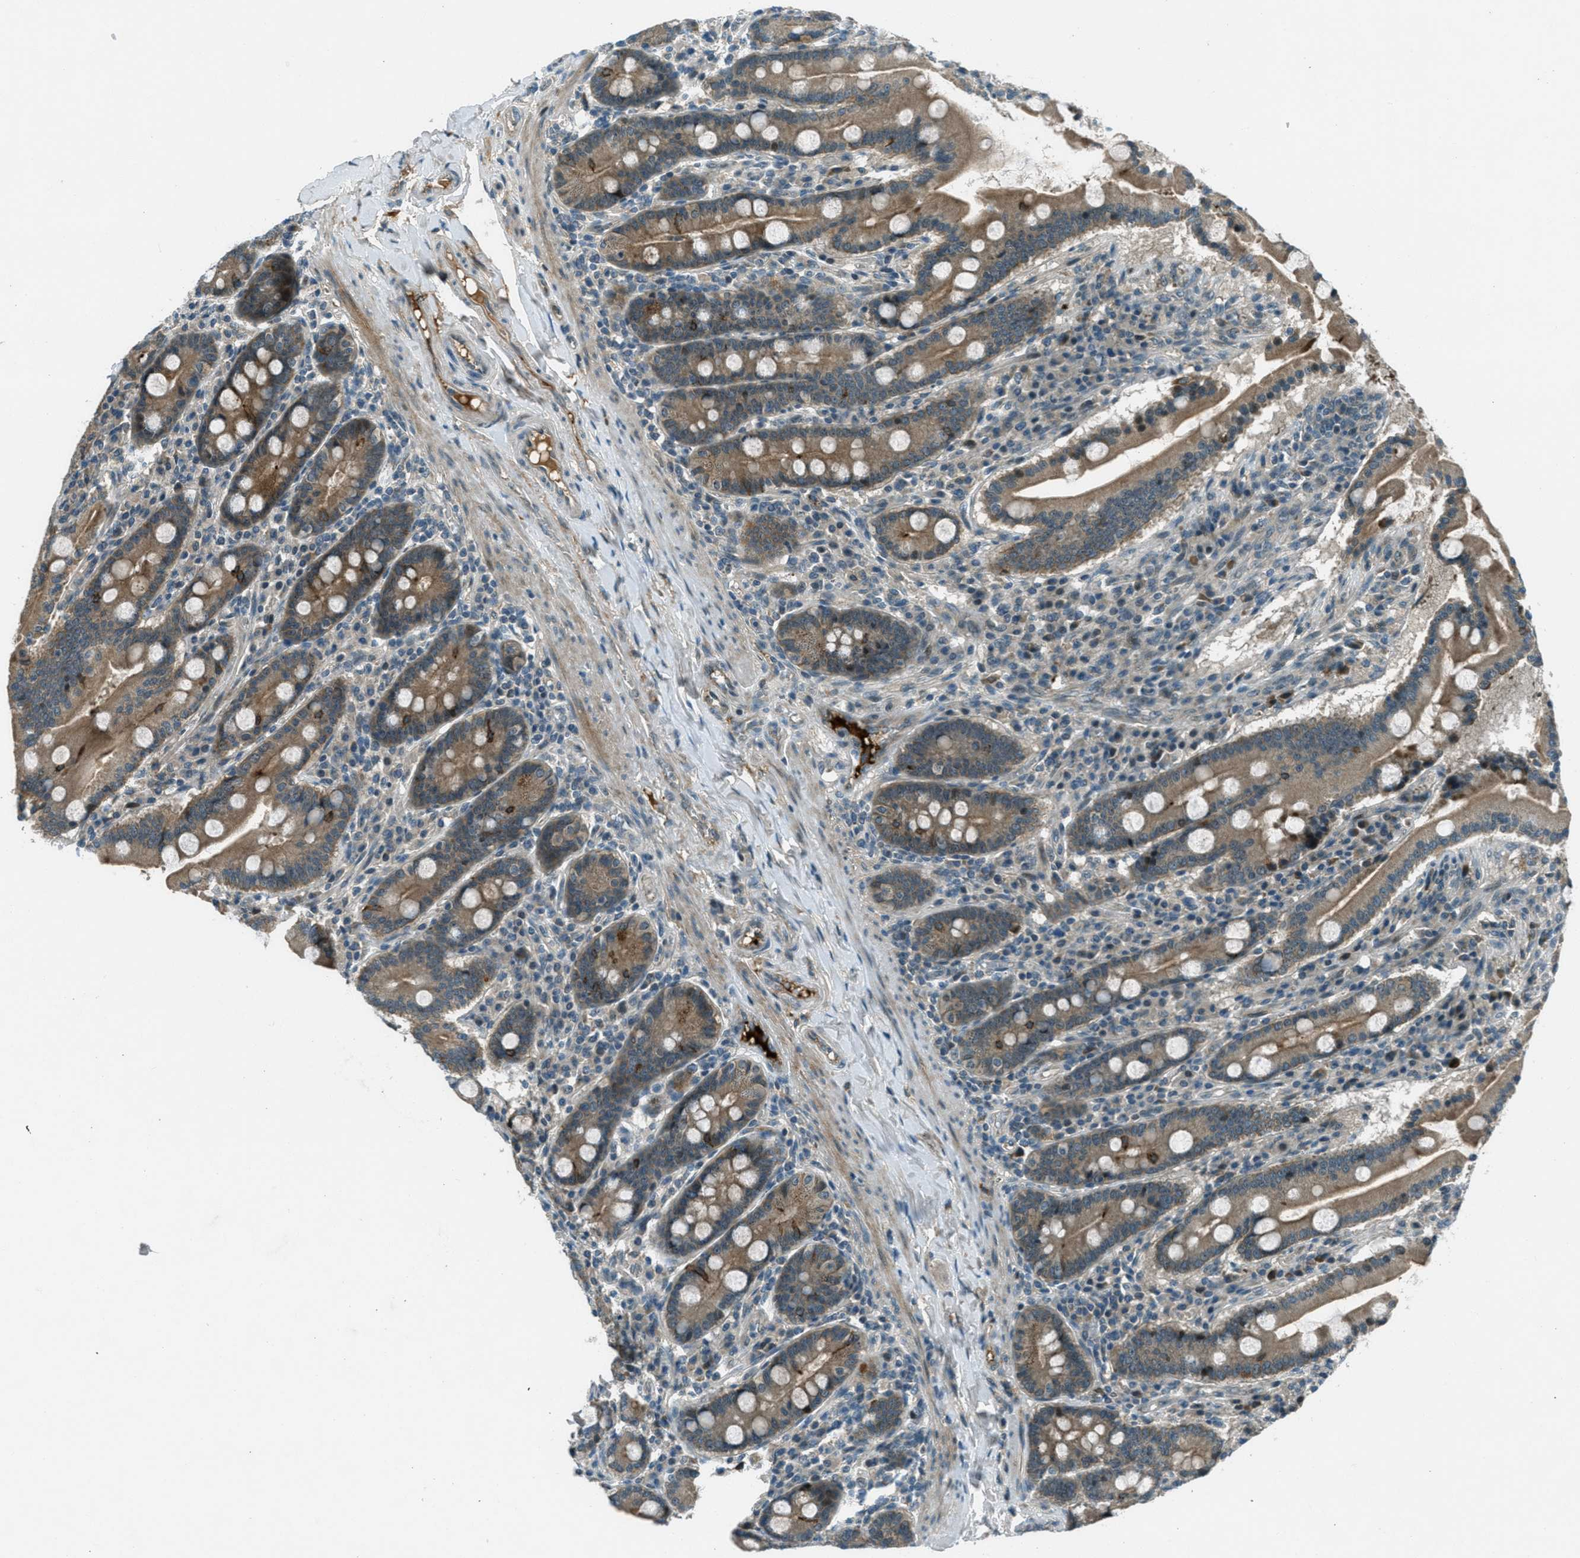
{"staining": {"intensity": "moderate", "quantity": ">75%", "location": "cytoplasmic/membranous"}, "tissue": "duodenum", "cell_type": "Glandular cells", "image_type": "normal", "snomed": [{"axis": "morphology", "description": "Normal tissue, NOS"}, {"axis": "topography", "description": "Duodenum"}], "caption": "Brown immunohistochemical staining in benign duodenum demonstrates moderate cytoplasmic/membranous staining in about >75% of glandular cells.", "gene": "STK11", "patient": {"sex": "male", "age": 50}}